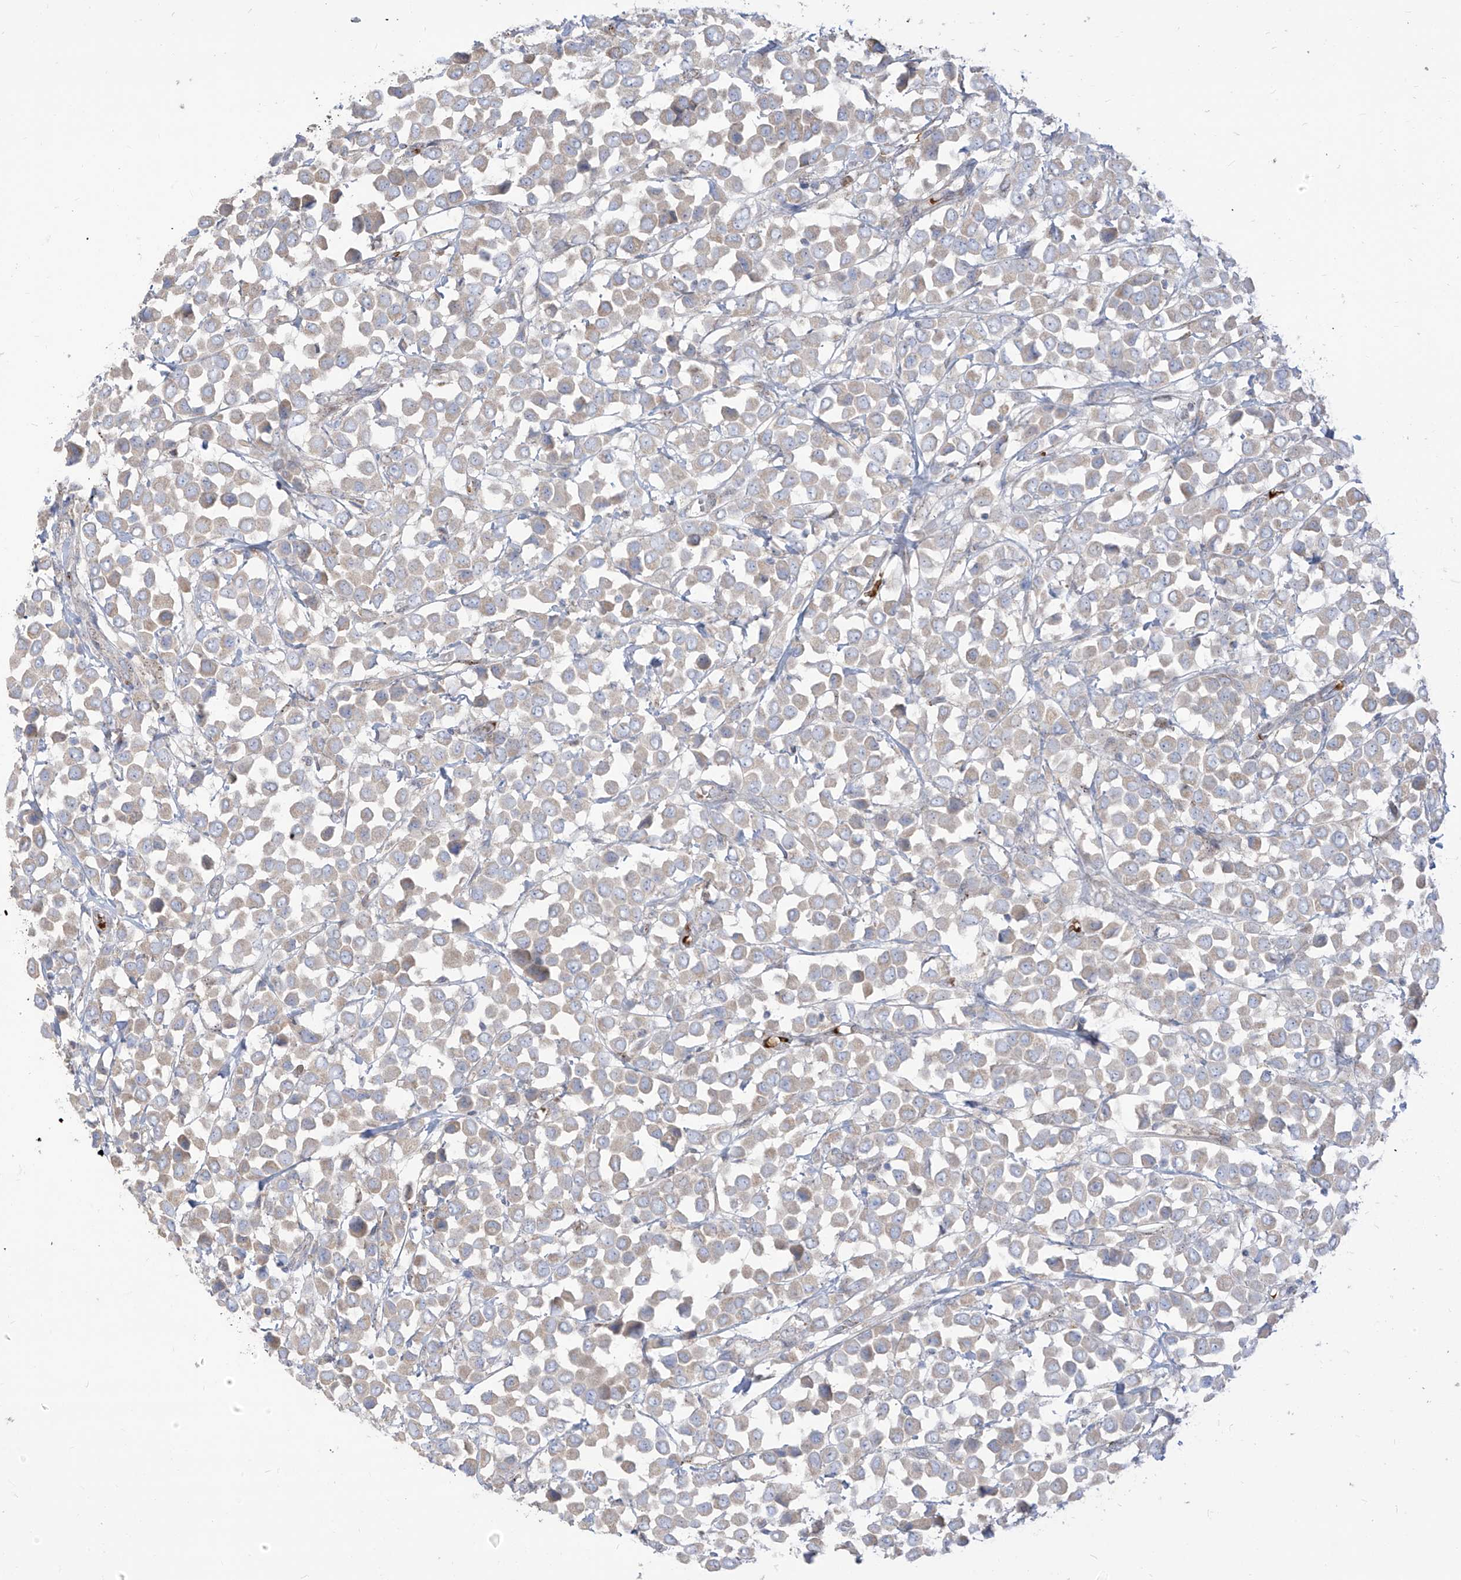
{"staining": {"intensity": "weak", "quantity": "25%-75%", "location": "cytoplasmic/membranous"}, "tissue": "breast cancer", "cell_type": "Tumor cells", "image_type": "cancer", "snomed": [{"axis": "morphology", "description": "Duct carcinoma"}, {"axis": "topography", "description": "Breast"}], "caption": "Immunohistochemistry (IHC) histopathology image of breast cancer stained for a protein (brown), which exhibits low levels of weak cytoplasmic/membranous expression in about 25%-75% of tumor cells.", "gene": "ARHGEF40", "patient": {"sex": "female", "age": 61}}